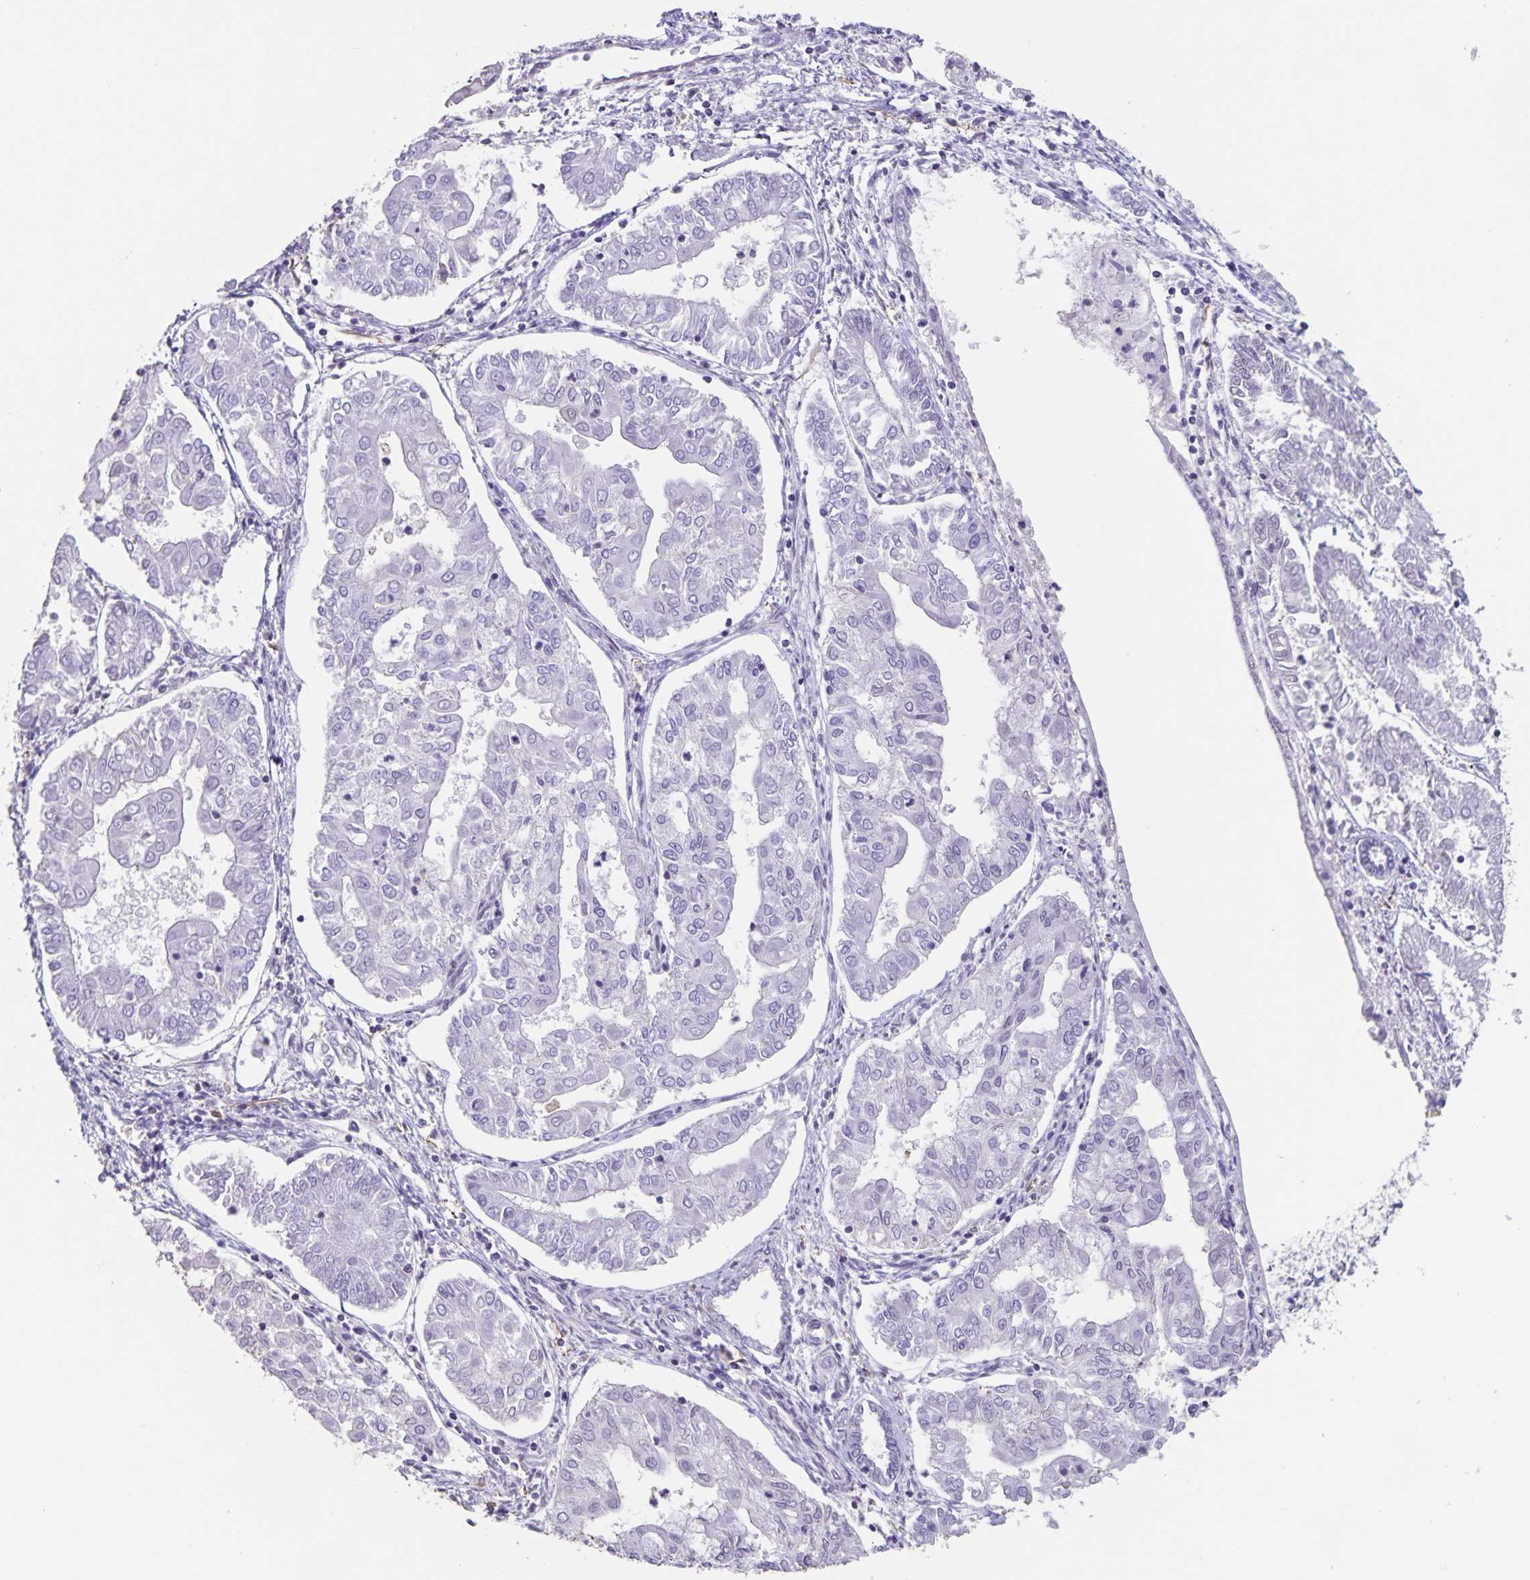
{"staining": {"intensity": "negative", "quantity": "none", "location": "none"}, "tissue": "endometrial cancer", "cell_type": "Tumor cells", "image_type": "cancer", "snomed": [{"axis": "morphology", "description": "Adenocarcinoma, NOS"}, {"axis": "topography", "description": "Endometrium"}], "caption": "Immunohistochemistry of endometrial cancer (adenocarcinoma) reveals no expression in tumor cells.", "gene": "SYNM", "patient": {"sex": "female", "age": 68}}